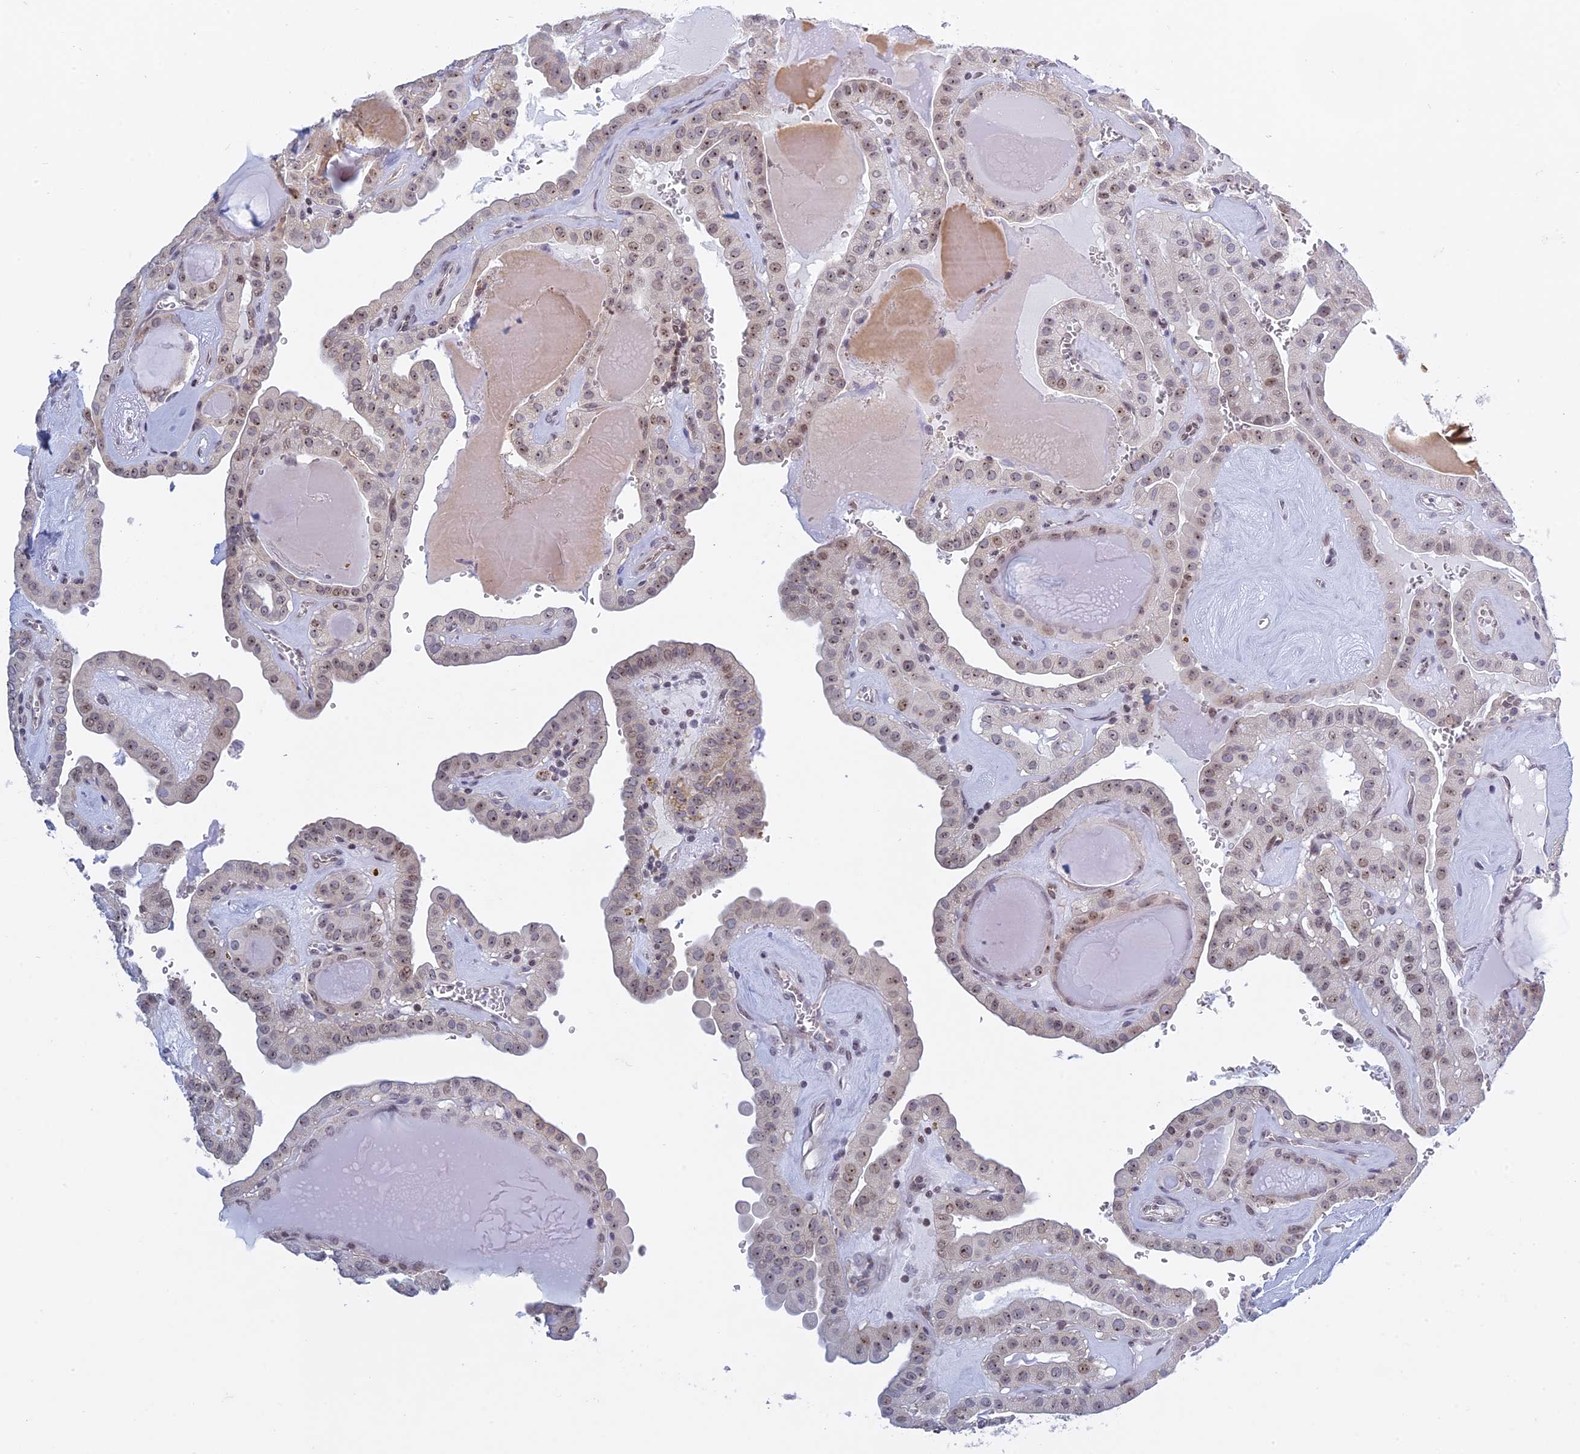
{"staining": {"intensity": "weak", "quantity": "25%-75%", "location": "nuclear"}, "tissue": "thyroid cancer", "cell_type": "Tumor cells", "image_type": "cancer", "snomed": [{"axis": "morphology", "description": "Papillary adenocarcinoma, NOS"}, {"axis": "topography", "description": "Thyroid gland"}], "caption": "Protein analysis of thyroid papillary adenocarcinoma tissue exhibits weak nuclear expression in approximately 25%-75% of tumor cells.", "gene": "RPS19BP1", "patient": {"sex": "male", "age": 52}}